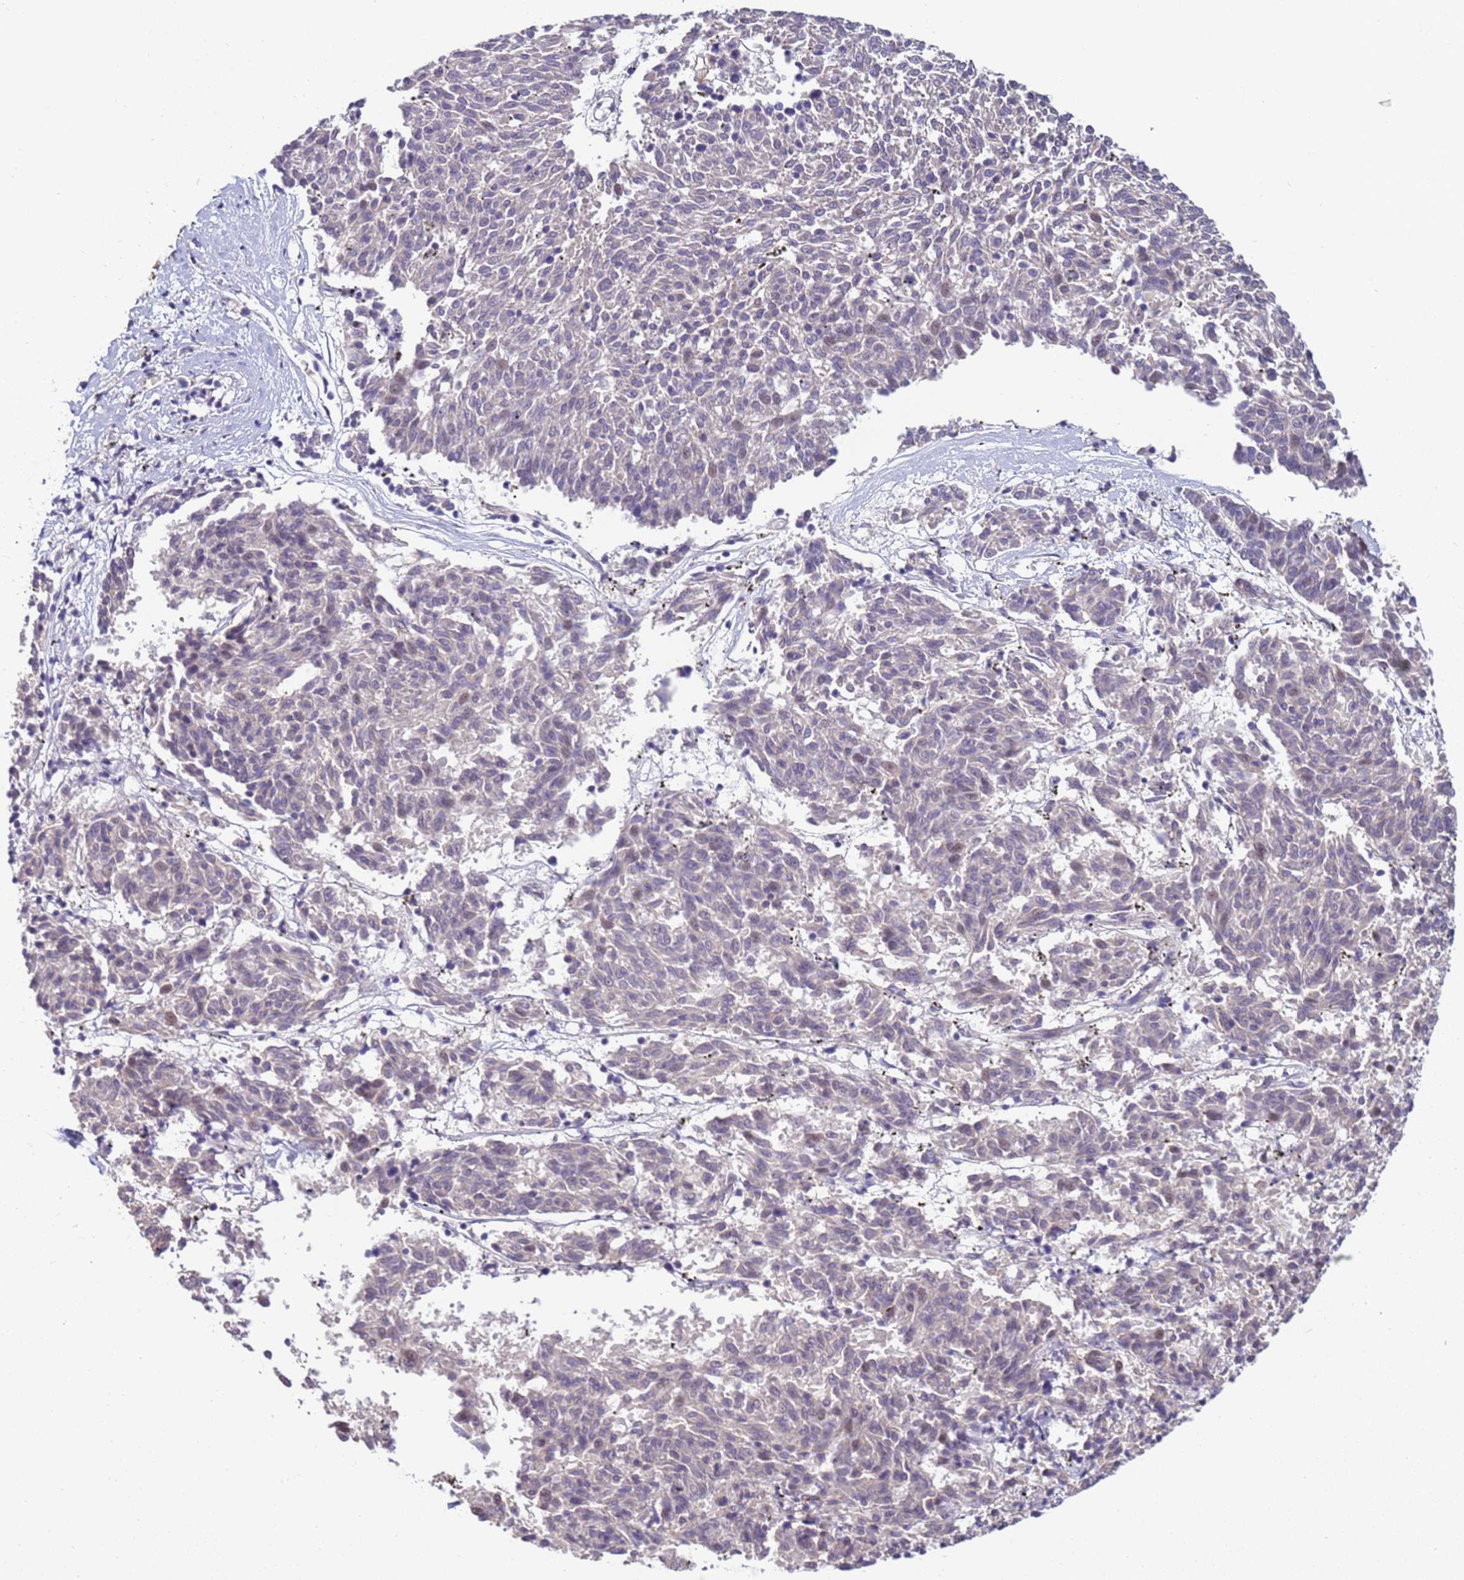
{"staining": {"intensity": "negative", "quantity": "none", "location": "none"}, "tissue": "melanoma", "cell_type": "Tumor cells", "image_type": "cancer", "snomed": [{"axis": "morphology", "description": "Malignant melanoma, NOS"}, {"axis": "topography", "description": "Skin"}], "caption": "This is an IHC image of melanoma. There is no expression in tumor cells.", "gene": "TRIM51", "patient": {"sex": "female", "age": 72}}